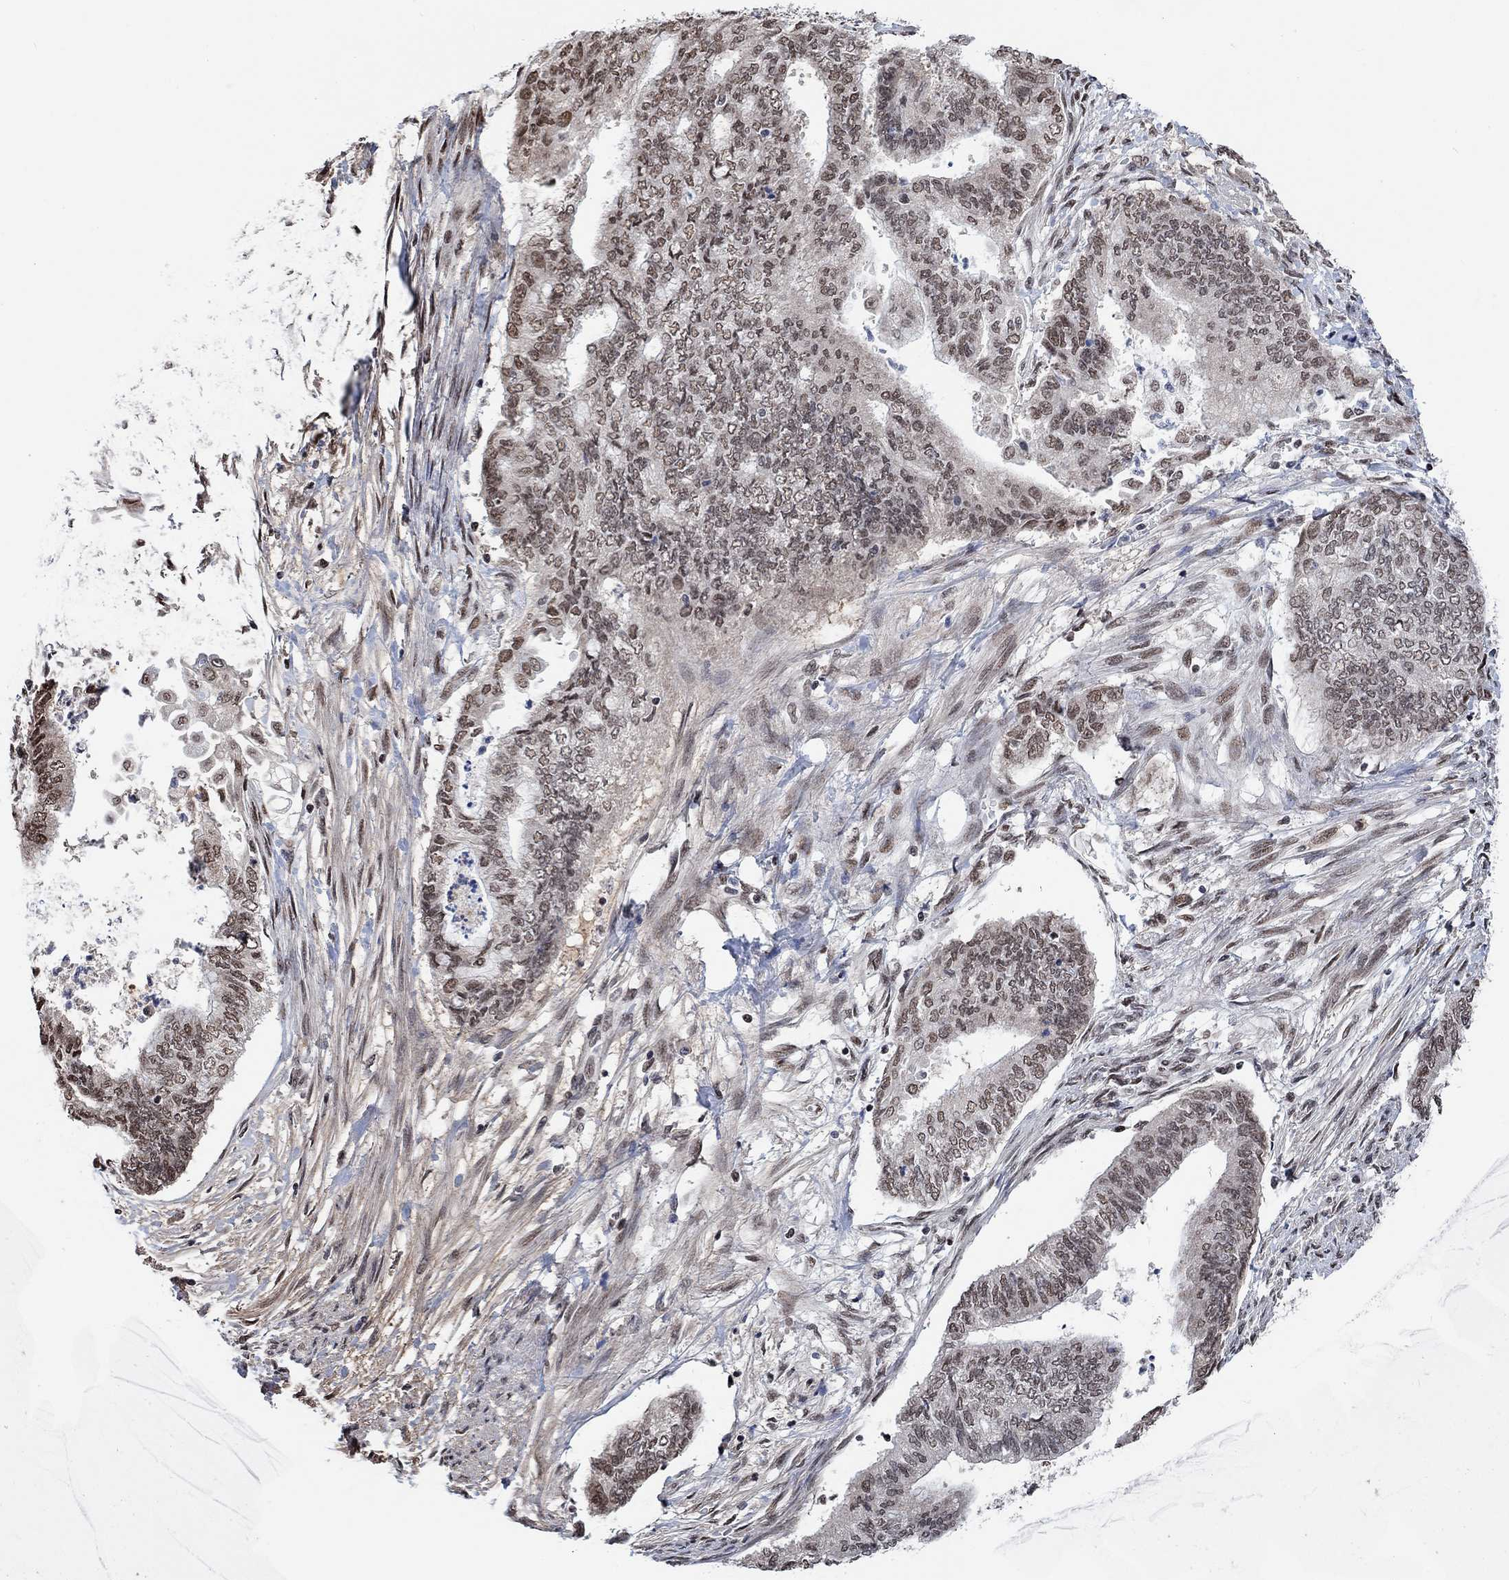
{"staining": {"intensity": "moderate", "quantity": "25%-75%", "location": "nuclear"}, "tissue": "endometrial cancer", "cell_type": "Tumor cells", "image_type": "cancer", "snomed": [{"axis": "morphology", "description": "Adenocarcinoma, NOS"}, {"axis": "topography", "description": "Endometrium"}], "caption": "Protein expression analysis of human endometrial adenocarcinoma reveals moderate nuclear staining in approximately 25%-75% of tumor cells. (Brightfield microscopy of DAB IHC at high magnification).", "gene": "USP39", "patient": {"sex": "female", "age": 65}}